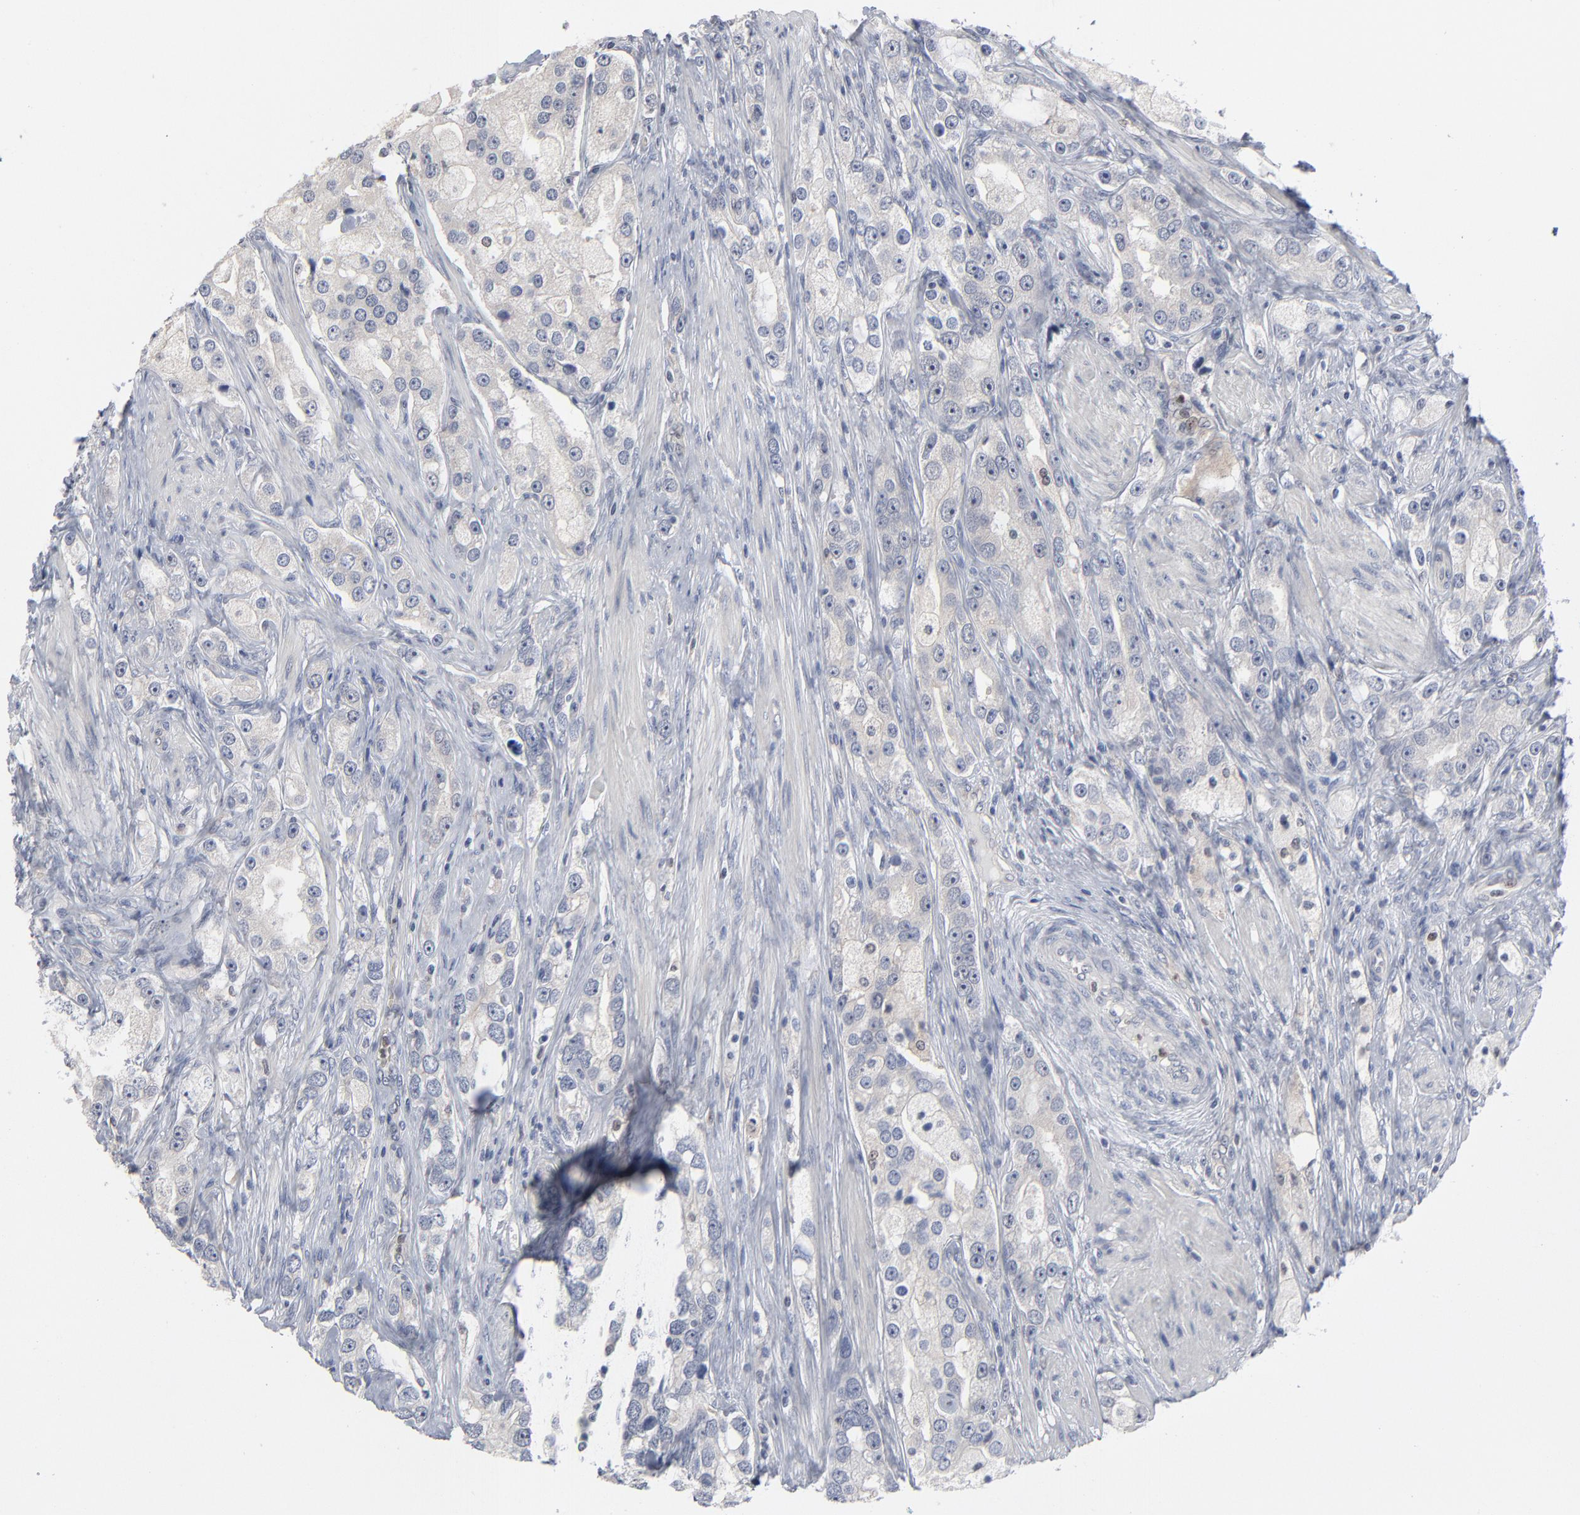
{"staining": {"intensity": "negative", "quantity": "none", "location": "none"}, "tissue": "prostate cancer", "cell_type": "Tumor cells", "image_type": "cancer", "snomed": [{"axis": "morphology", "description": "Adenocarcinoma, High grade"}, {"axis": "topography", "description": "Prostate"}], "caption": "An immunohistochemistry (IHC) image of prostate cancer (adenocarcinoma (high-grade)) is shown. There is no staining in tumor cells of prostate cancer (adenocarcinoma (high-grade)).", "gene": "FOXN2", "patient": {"sex": "male", "age": 63}}